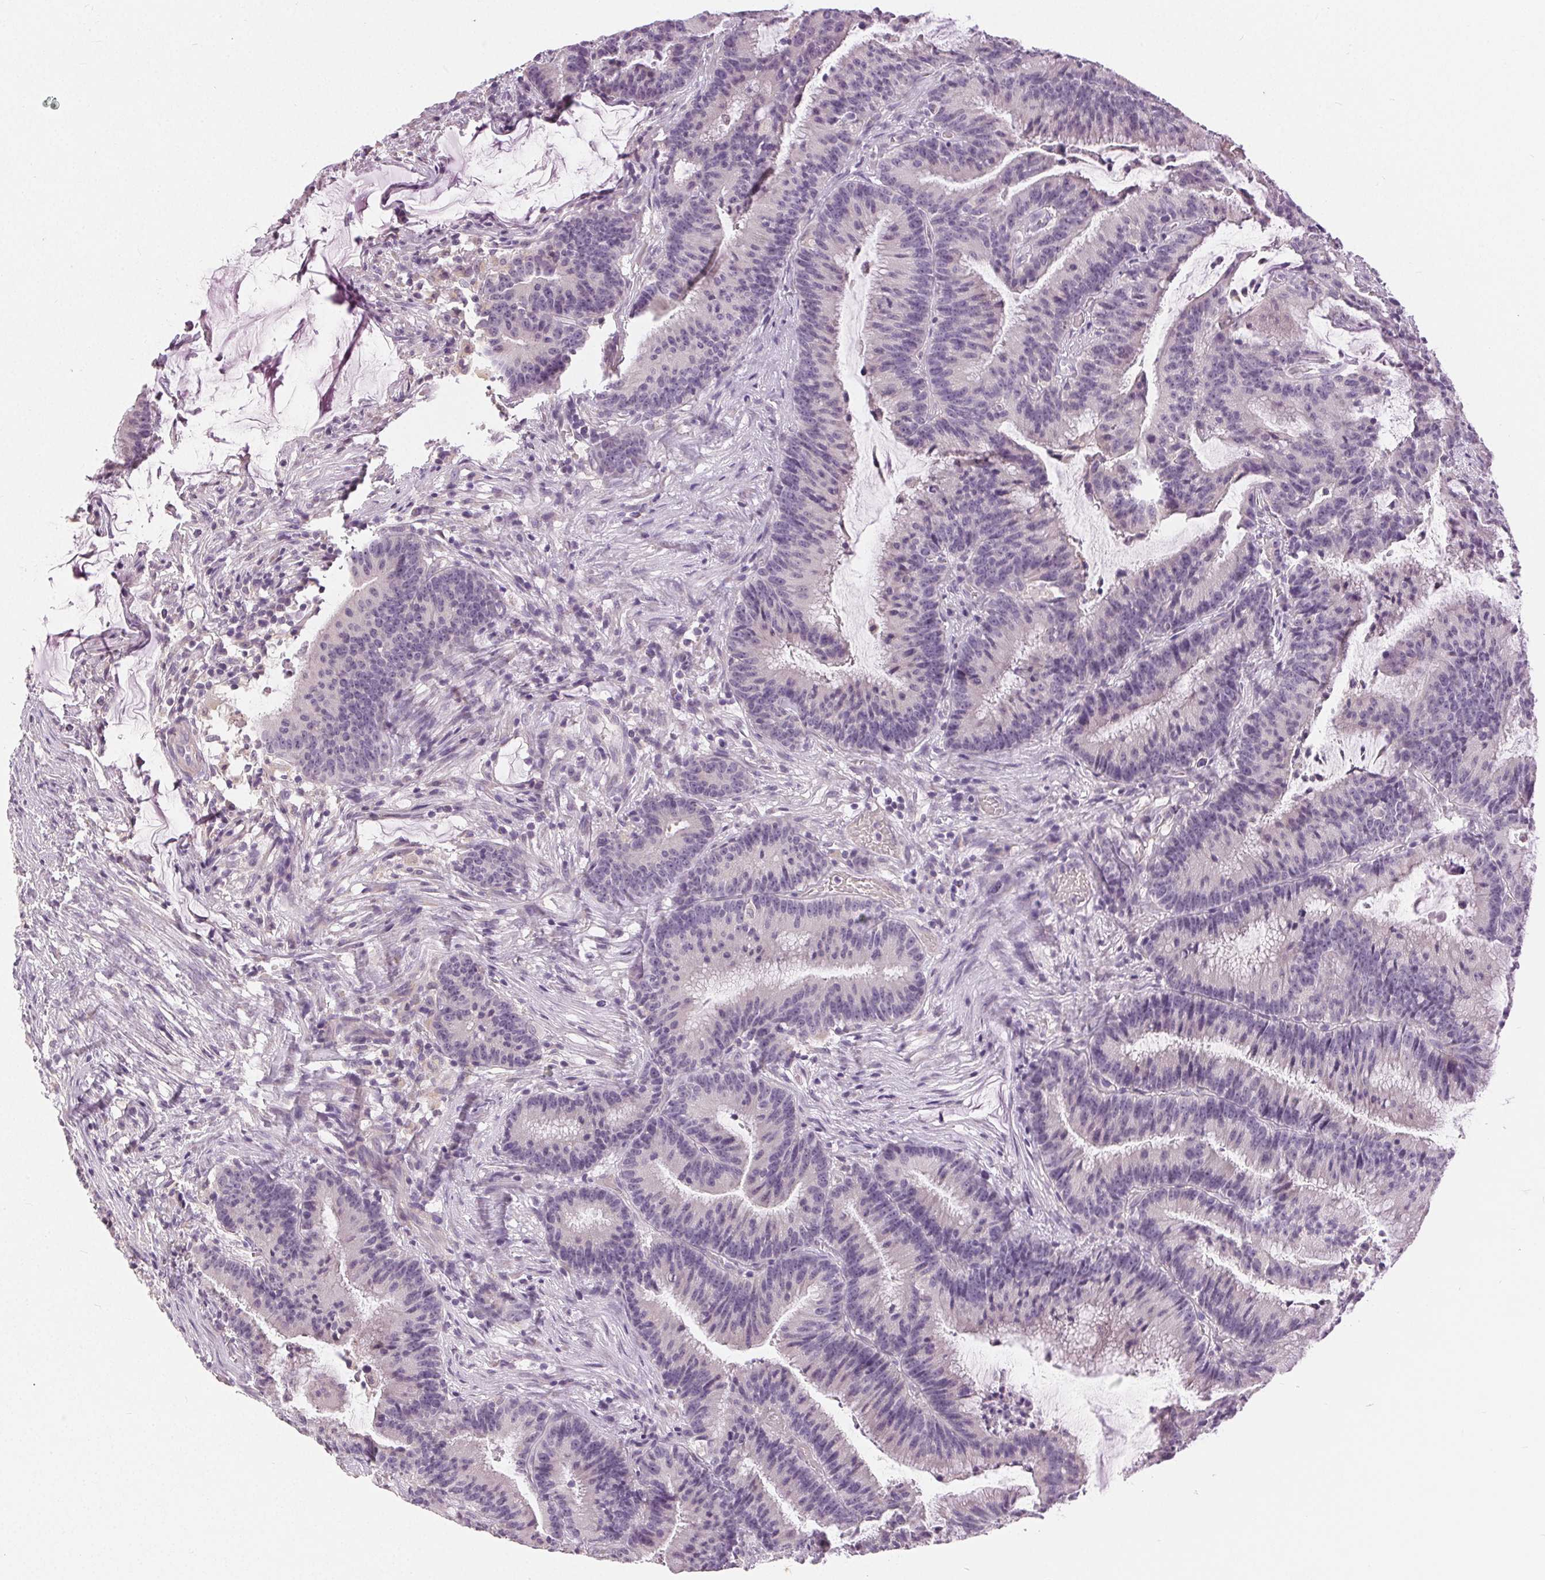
{"staining": {"intensity": "negative", "quantity": "none", "location": "none"}, "tissue": "colorectal cancer", "cell_type": "Tumor cells", "image_type": "cancer", "snomed": [{"axis": "morphology", "description": "Adenocarcinoma, NOS"}, {"axis": "topography", "description": "Colon"}], "caption": "High magnification brightfield microscopy of colorectal cancer stained with DAB (3,3'-diaminobenzidine) (brown) and counterstained with hematoxylin (blue): tumor cells show no significant staining. (DAB immunohistochemistry visualized using brightfield microscopy, high magnification).", "gene": "DSG3", "patient": {"sex": "female", "age": 78}}